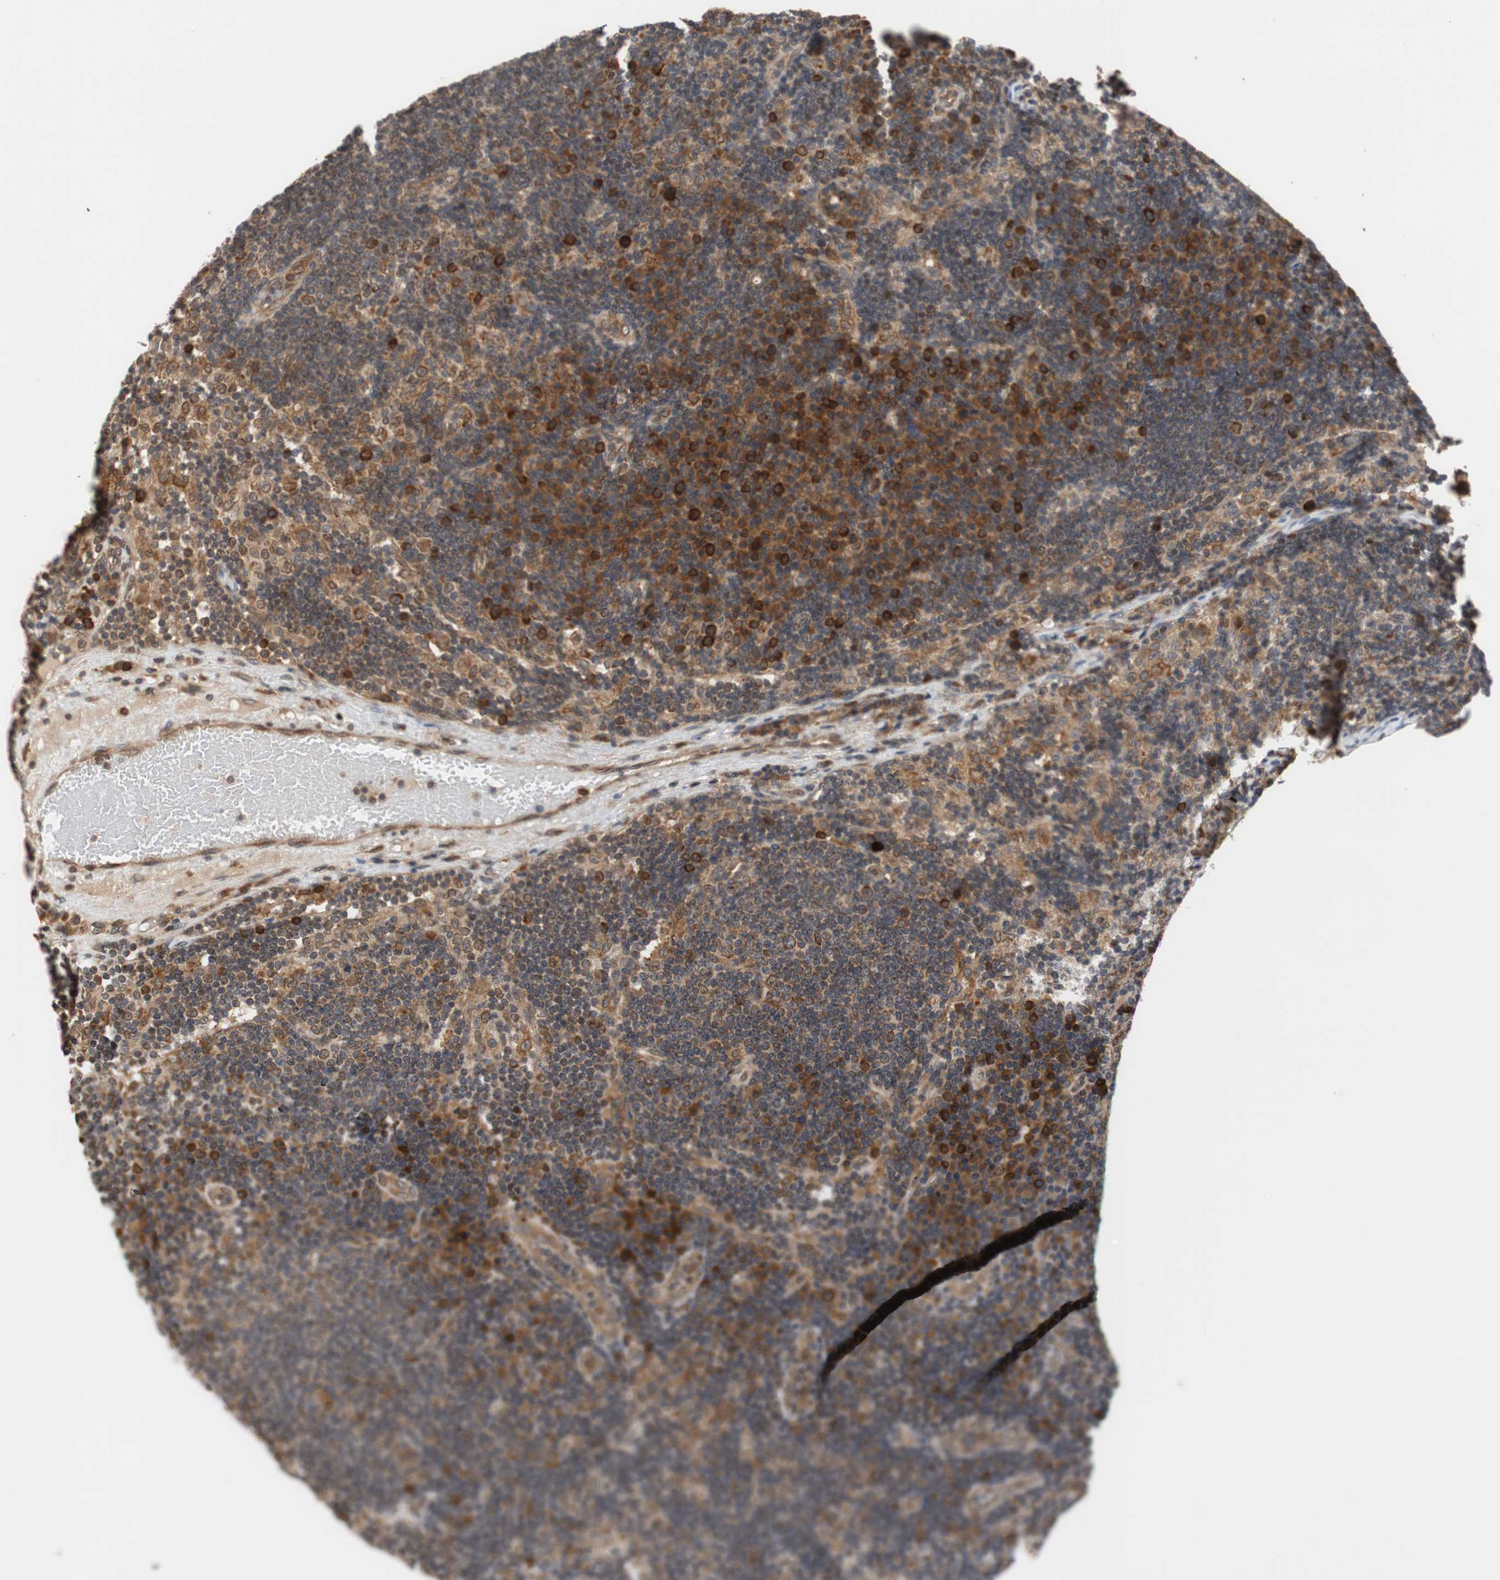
{"staining": {"intensity": "moderate", "quantity": ">75%", "location": "cytoplasmic/membranous"}, "tissue": "lymph node", "cell_type": "Germinal center cells", "image_type": "normal", "snomed": [{"axis": "morphology", "description": "Normal tissue, NOS"}, {"axis": "morphology", "description": "Squamous cell carcinoma, metastatic, NOS"}, {"axis": "topography", "description": "Lymph node"}], "caption": "Immunohistochemistry (IHC) image of unremarkable lymph node stained for a protein (brown), which displays medium levels of moderate cytoplasmic/membranous positivity in about >75% of germinal center cells.", "gene": "AUP1", "patient": {"sex": "female", "age": 53}}